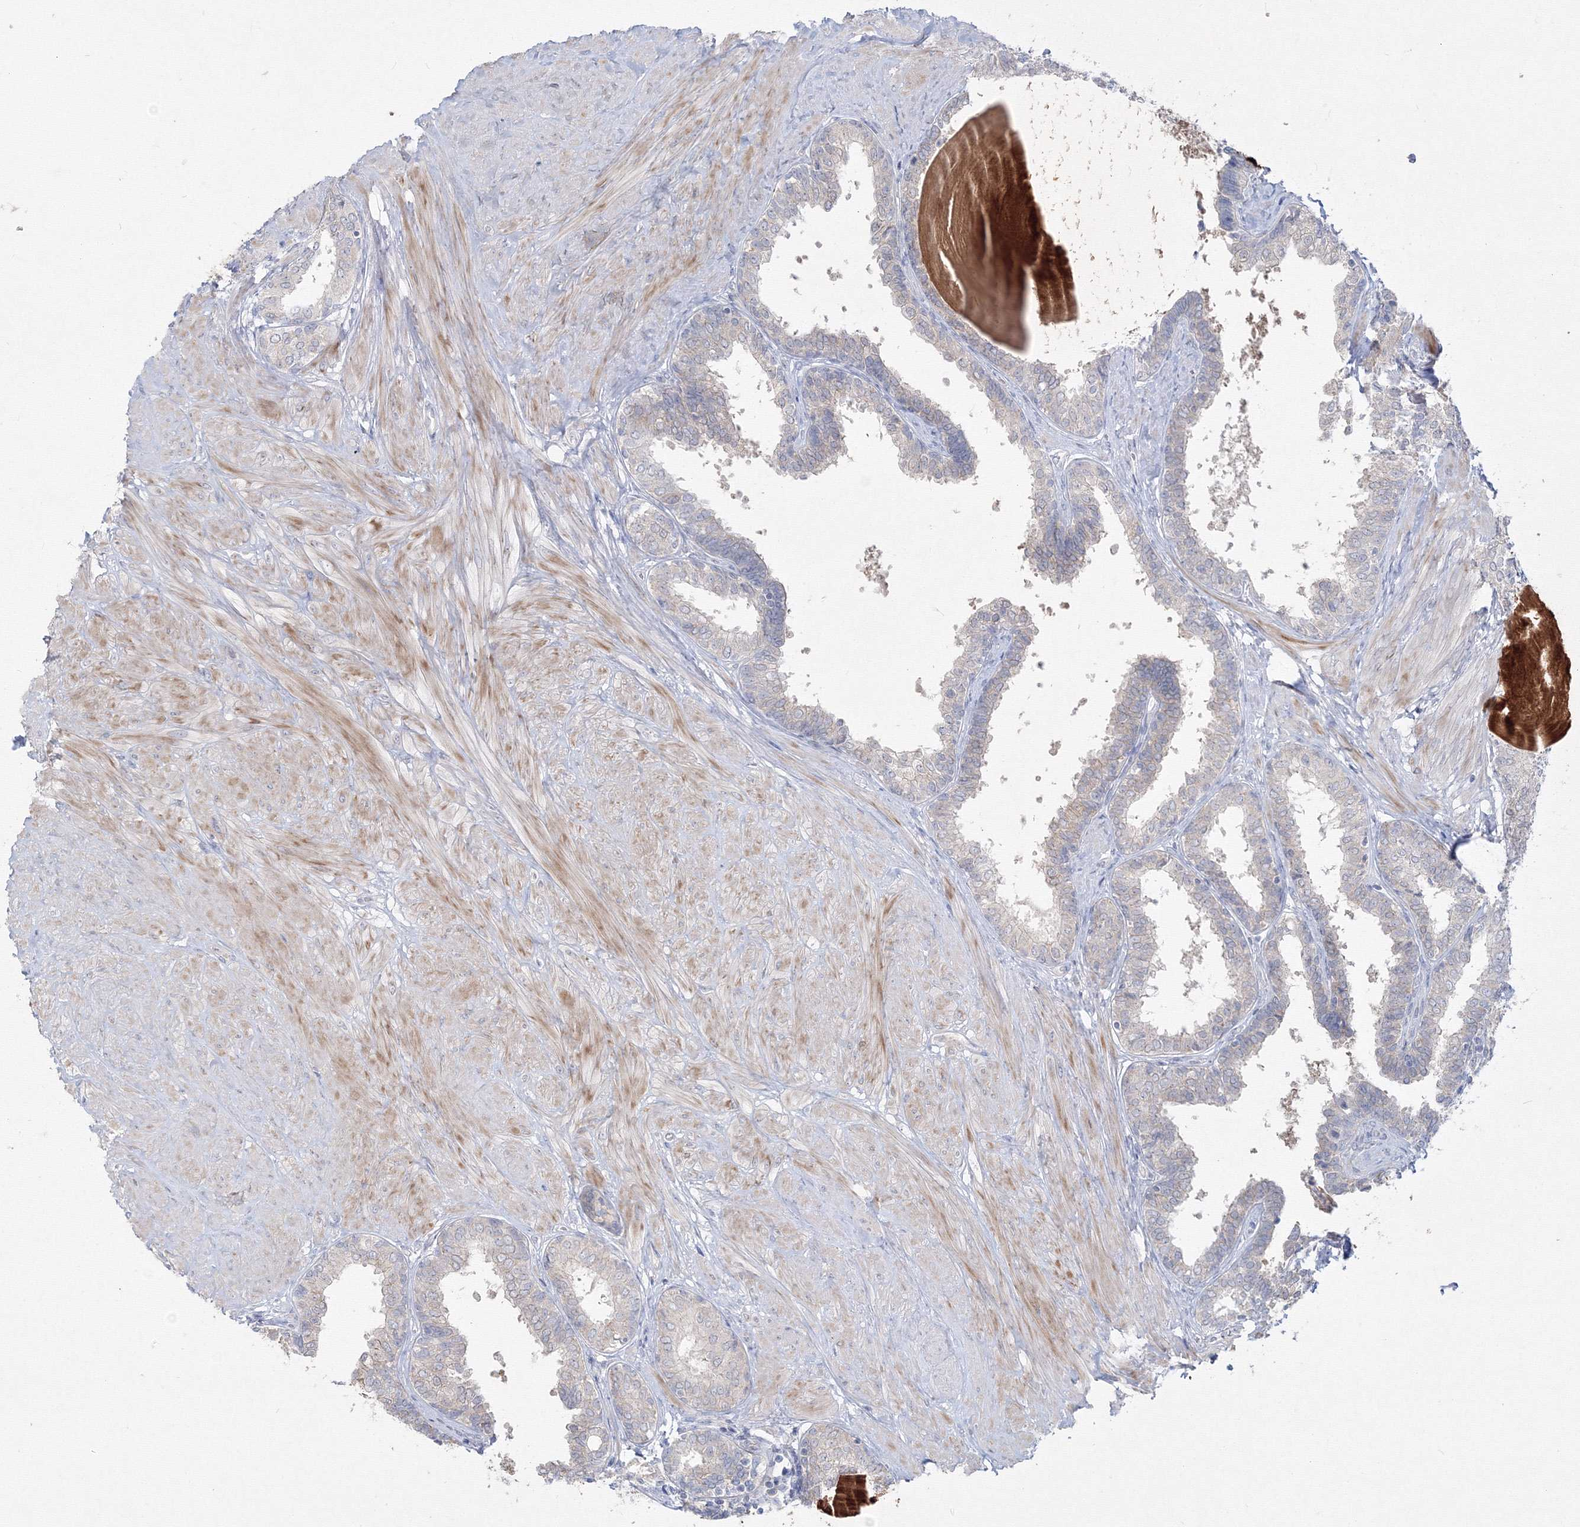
{"staining": {"intensity": "weak", "quantity": "<25%", "location": "cytoplasmic/membranous"}, "tissue": "prostate", "cell_type": "Glandular cells", "image_type": "normal", "snomed": [{"axis": "morphology", "description": "Normal tissue, NOS"}, {"axis": "topography", "description": "Prostate"}], "caption": "A high-resolution image shows immunohistochemistry staining of normal prostate, which exhibits no significant staining in glandular cells.", "gene": "FBXL8", "patient": {"sex": "male", "age": 48}}